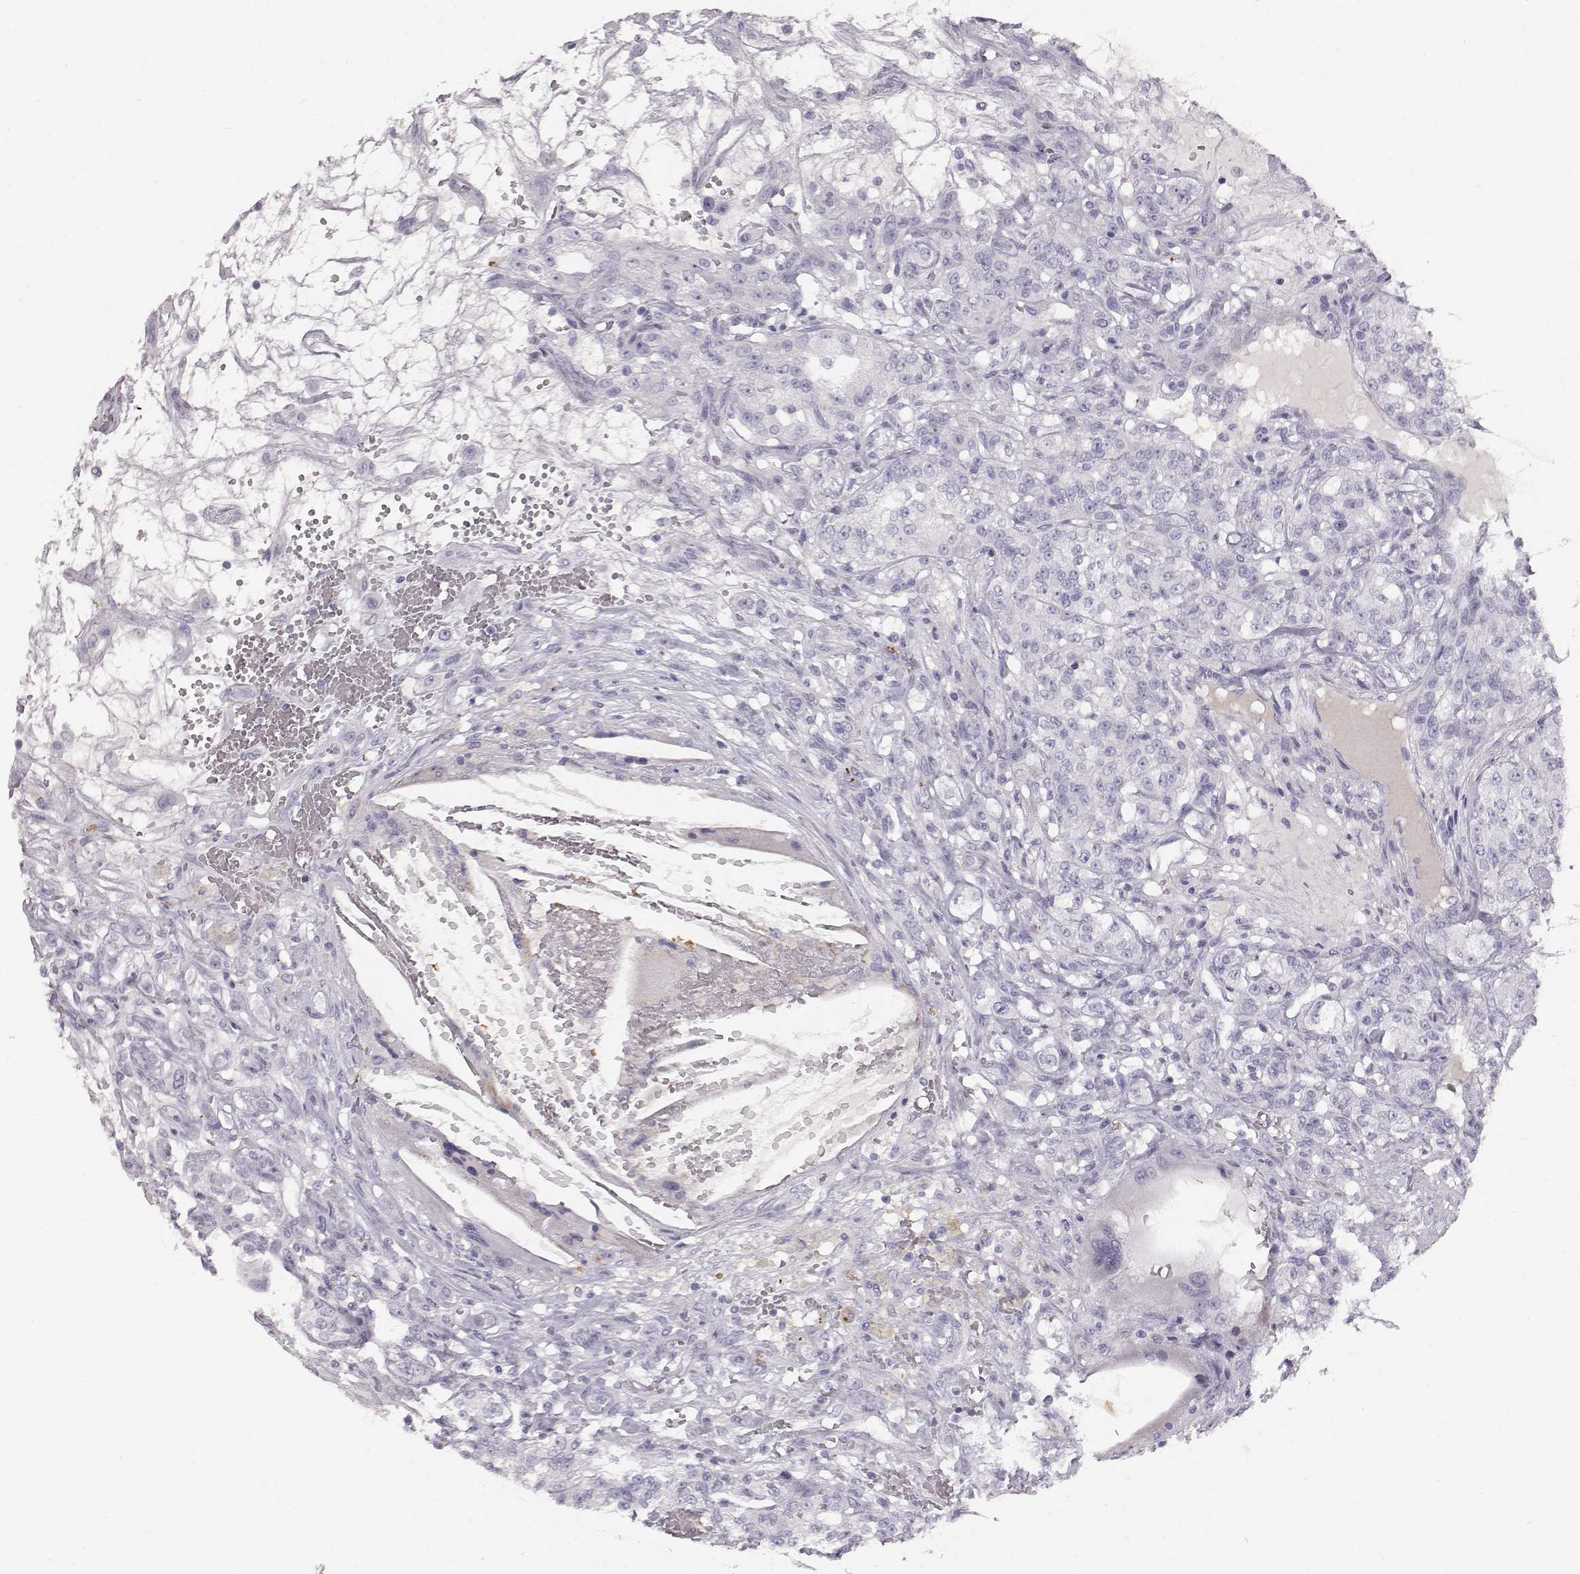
{"staining": {"intensity": "negative", "quantity": "none", "location": "none"}, "tissue": "renal cancer", "cell_type": "Tumor cells", "image_type": "cancer", "snomed": [{"axis": "morphology", "description": "Adenocarcinoma, NOS"}, {"axis": "topography", "description": "Kidney"}], "caption": "Immunohistochemical staining of human adenocarcinoma (renal) displays no significant expression in tumor cells. The staining was performed using DAB (3,3'-diaminobenzidine) to visualize the protein expression in brown, while the nuclei were stained in blue with hematoxylin (Magnification: 20x).", "gene": "KRTAP16-1", "patient": {"sex": "female", "age": 63}}